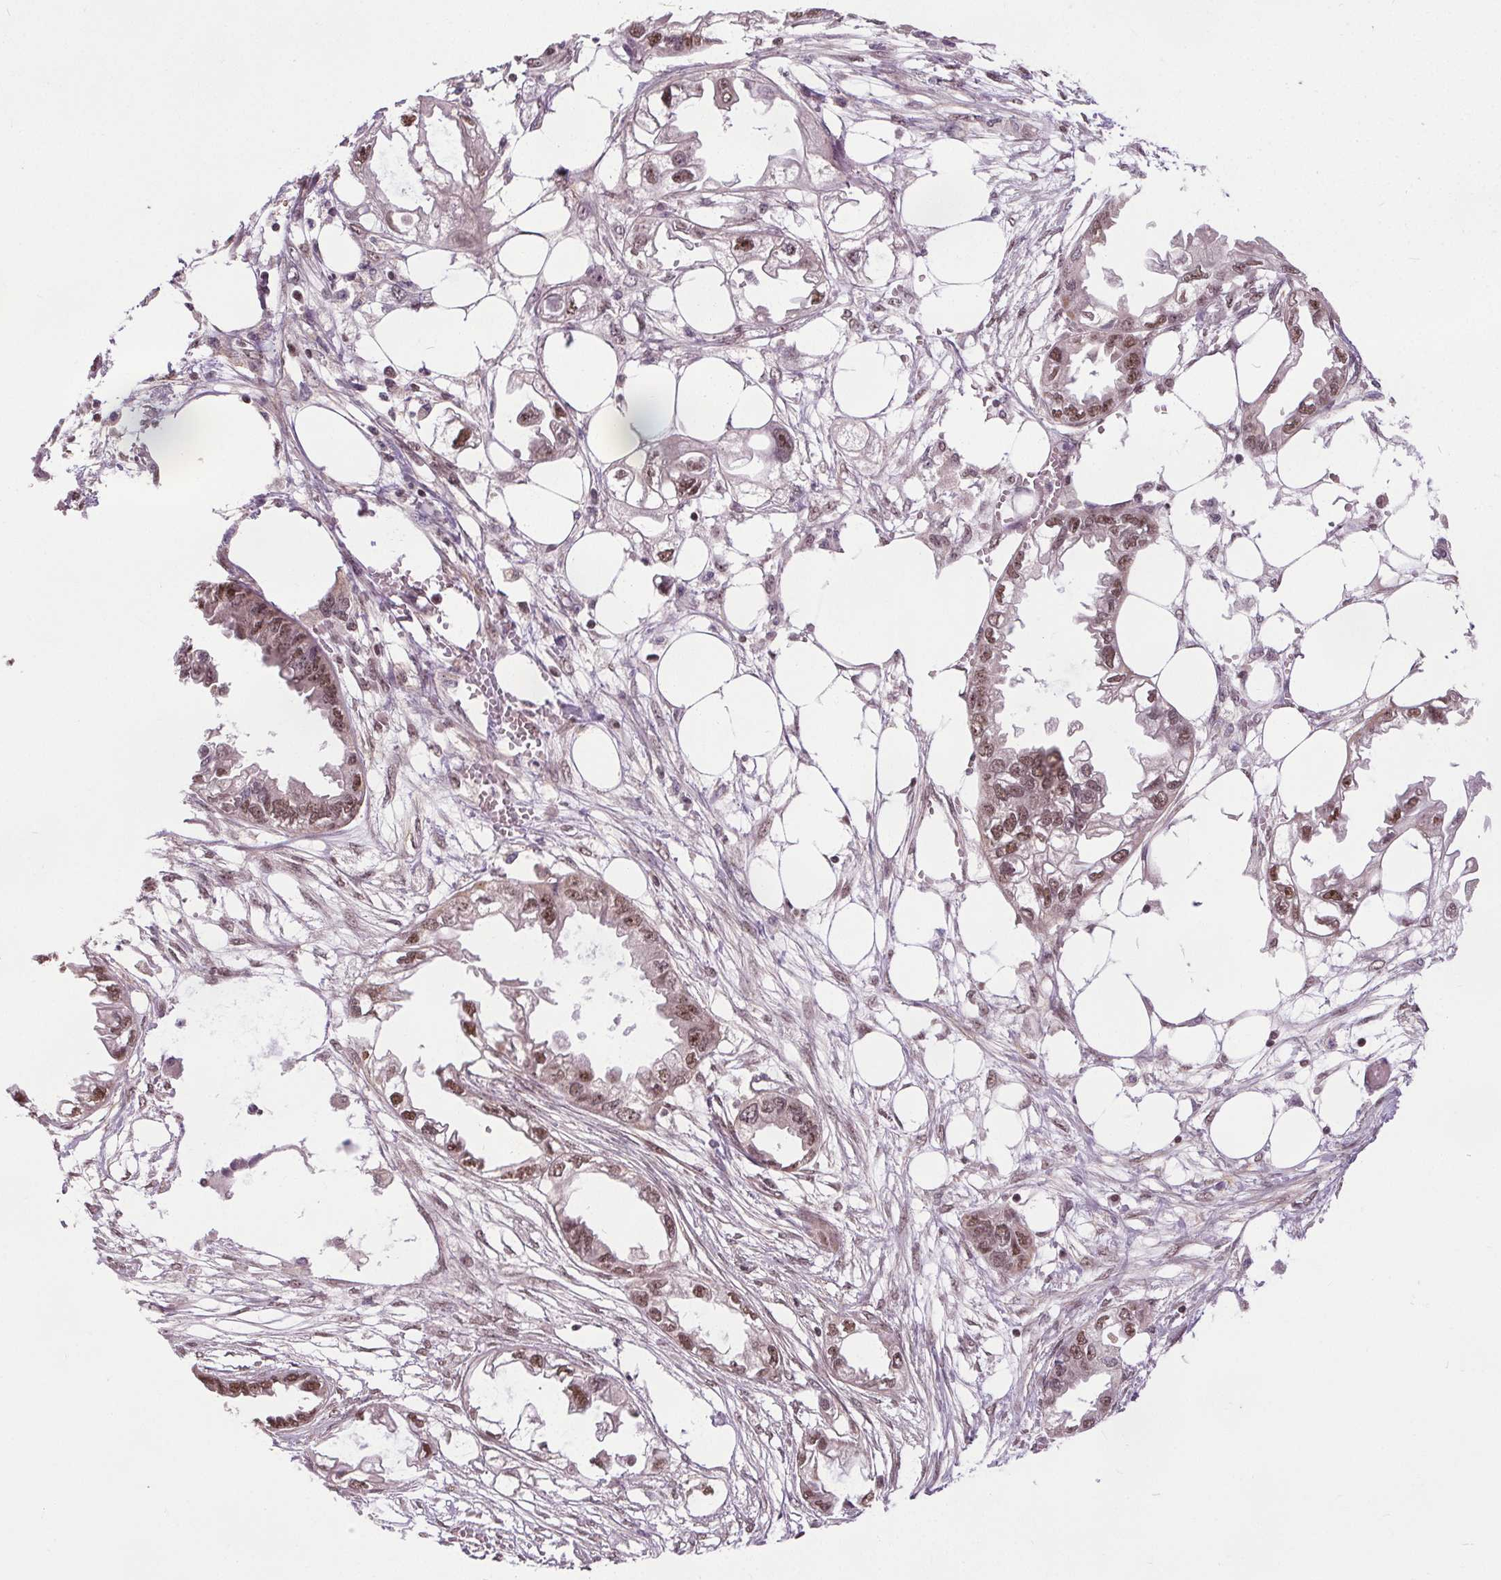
{"staining": {"intensity": "moderate", "quantity": "25%-75%", "location": "nuclear"}, "tissue": "endometrial cancer", "cell_type": "Tumor cells", "image_type": "cancer", "snomed": [{"axis": "morphology", "description": "Adenocarcinoma, NOS"}, {"axis": "morphology", "description": "Adenocarcinoma, metastatic, NOS"}, {"axis": "topography", "description": "Adipose tissue"}, {"axis": "topography", "description": "Endometrium"}], "caption": "Endometrial metastatic adenocarcinoma tissue reveals moderate nuclear positivity in about 25%-75% of tumor cells, visualized by immunohistochemistry. (DAB IHC with brightfield microscopy, high magnification).", "gene": "KIAA0232", "patient": {"sex": "female", "age": 67}}